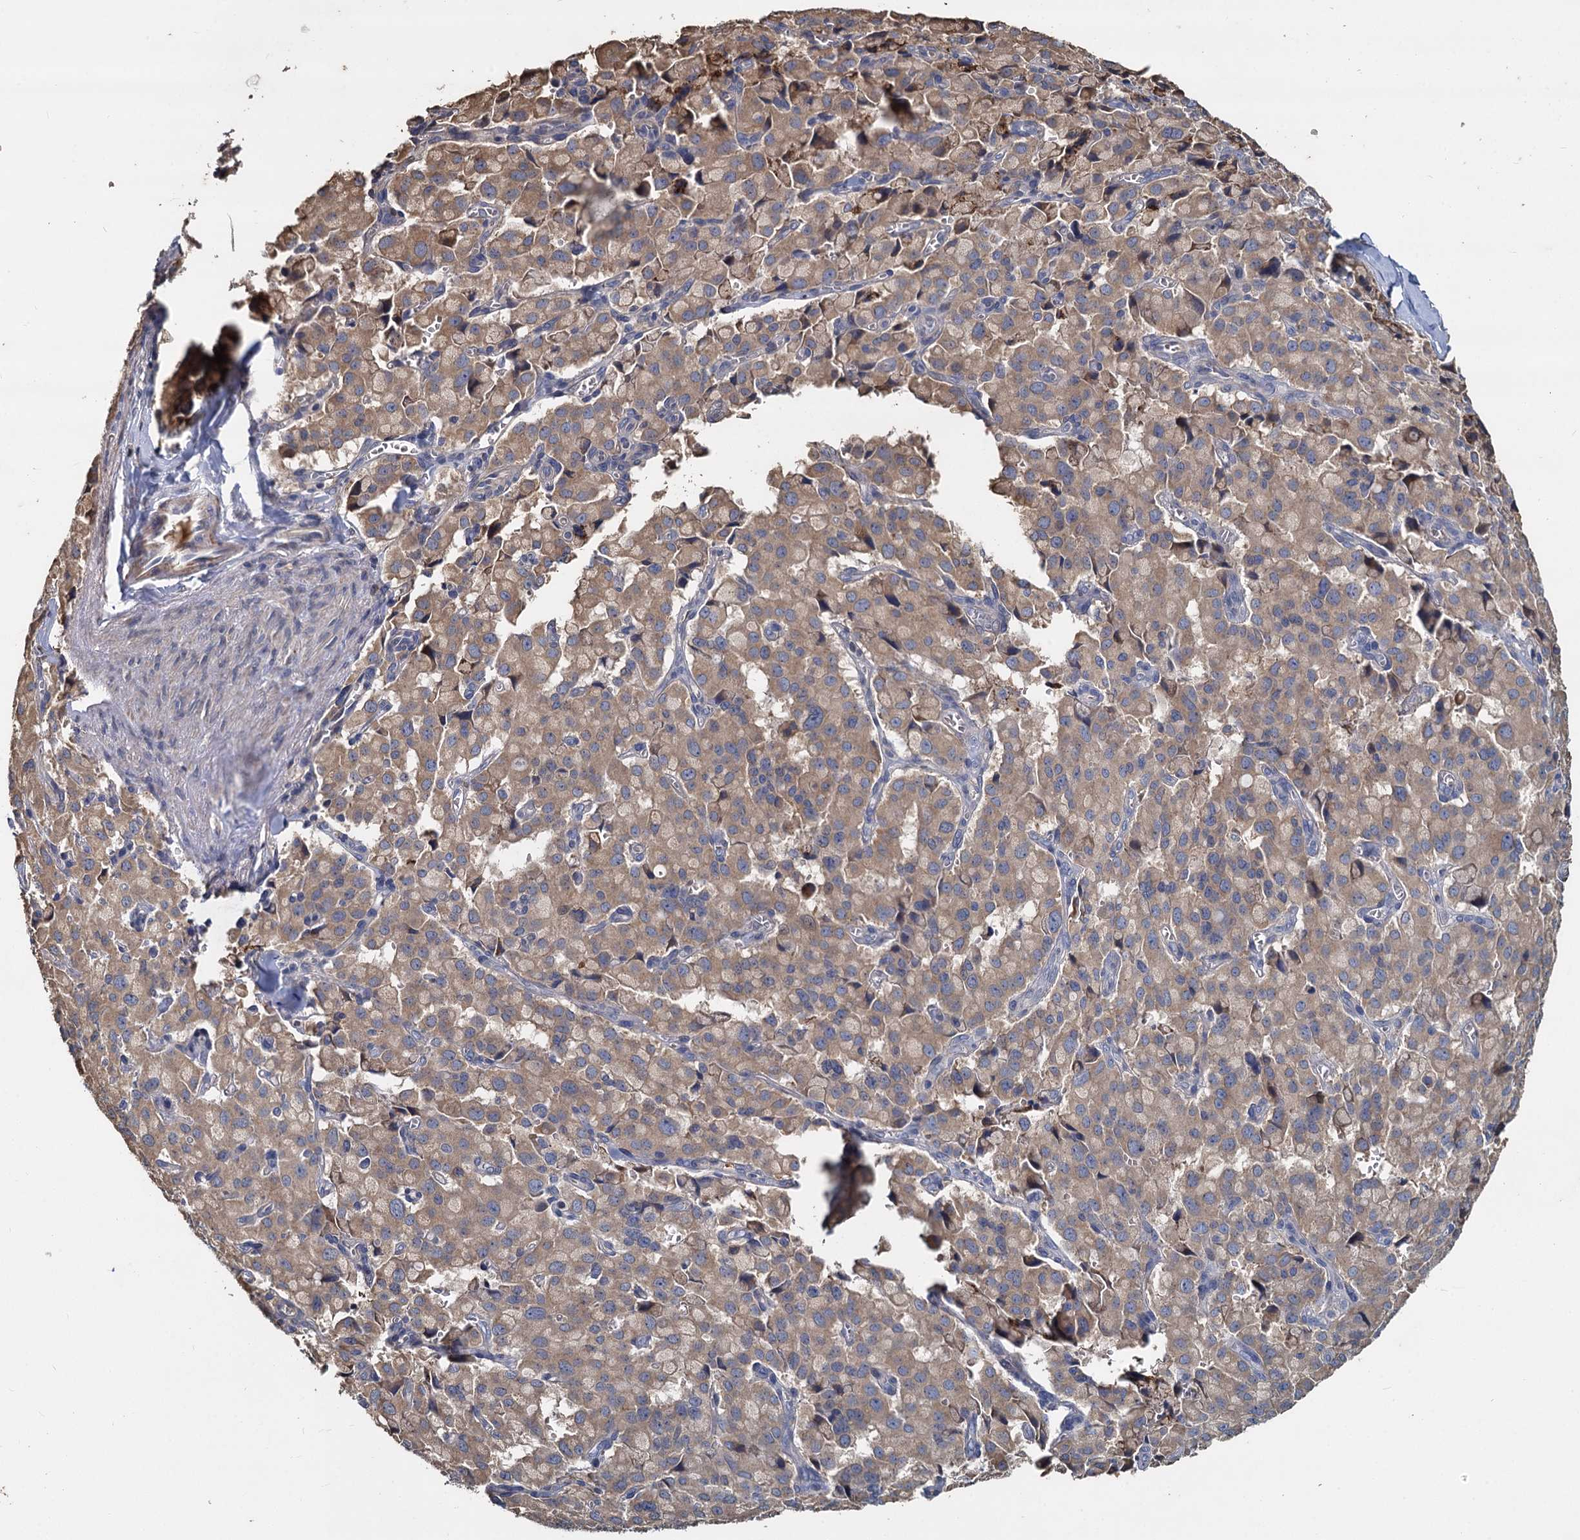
{"staining": {"intensity": "weak", "quantity": ">75%", "location": "cytoplasmic/membranous"}, "tissue": "pancreatic cancer", "cell_type": "Tumor cells", "image_type": "cancer", "snomed": [{"axis": "morphology", "description": "Adenocarcinoma, NOS"}, {"axis": "topography", "description": "Pancreas"}], "caption": "Immunohistochemistry (DAB (3,3'-diaminobenzidine)) staining of human adenocarcinoma (pancreatic) demonstrates weak cytoplasmic/membranous protein expression in about >75% of tumor cells. The staining was performed using DAB (3,3'-diaminobenzidine), with brown indicating positive protein expression. Nuclei are stained blue with hematoxylin.", "gene": "TCTN2", "patient": {"sex": "male", "age": 65}}